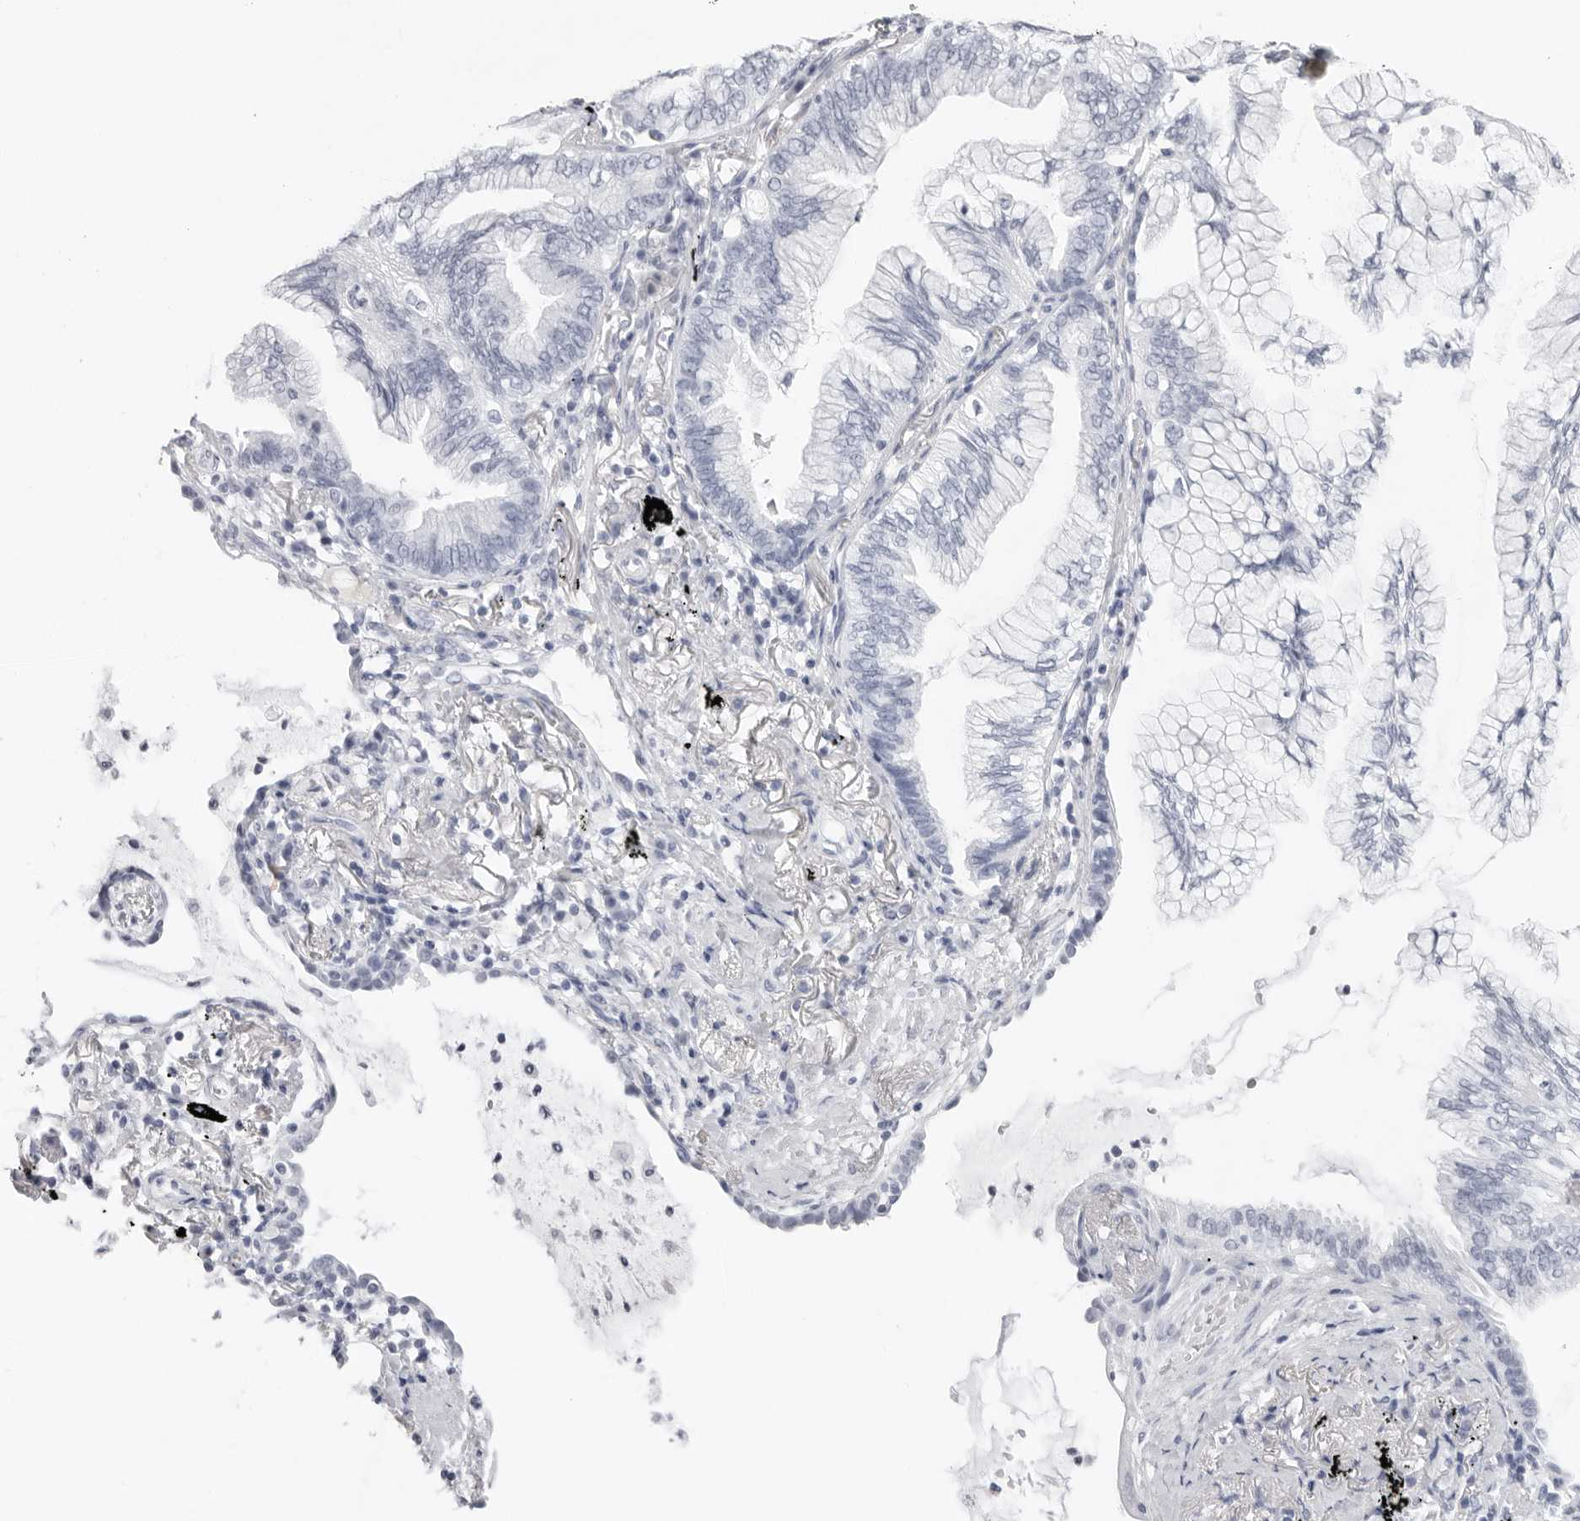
{"staining": {"intensity": "negative", "quantity": "none", "location": "none"}, "tissue": "lung cancer", "cell_type": "Tumor cells", "image_type": "cancer", "snomed": [{"axis": "morphology", "description": "Adenocarcinoma, NOS"}, {"axis": "topography", "description": "Lung"}], "caption": "A high-resolution histopathology image shows IHC staining of lung adenocarcinoma, which reveals no significant positivity in tumor cells.", "gene": "CST5", "patient": {"sex": "female", "age": 70}}